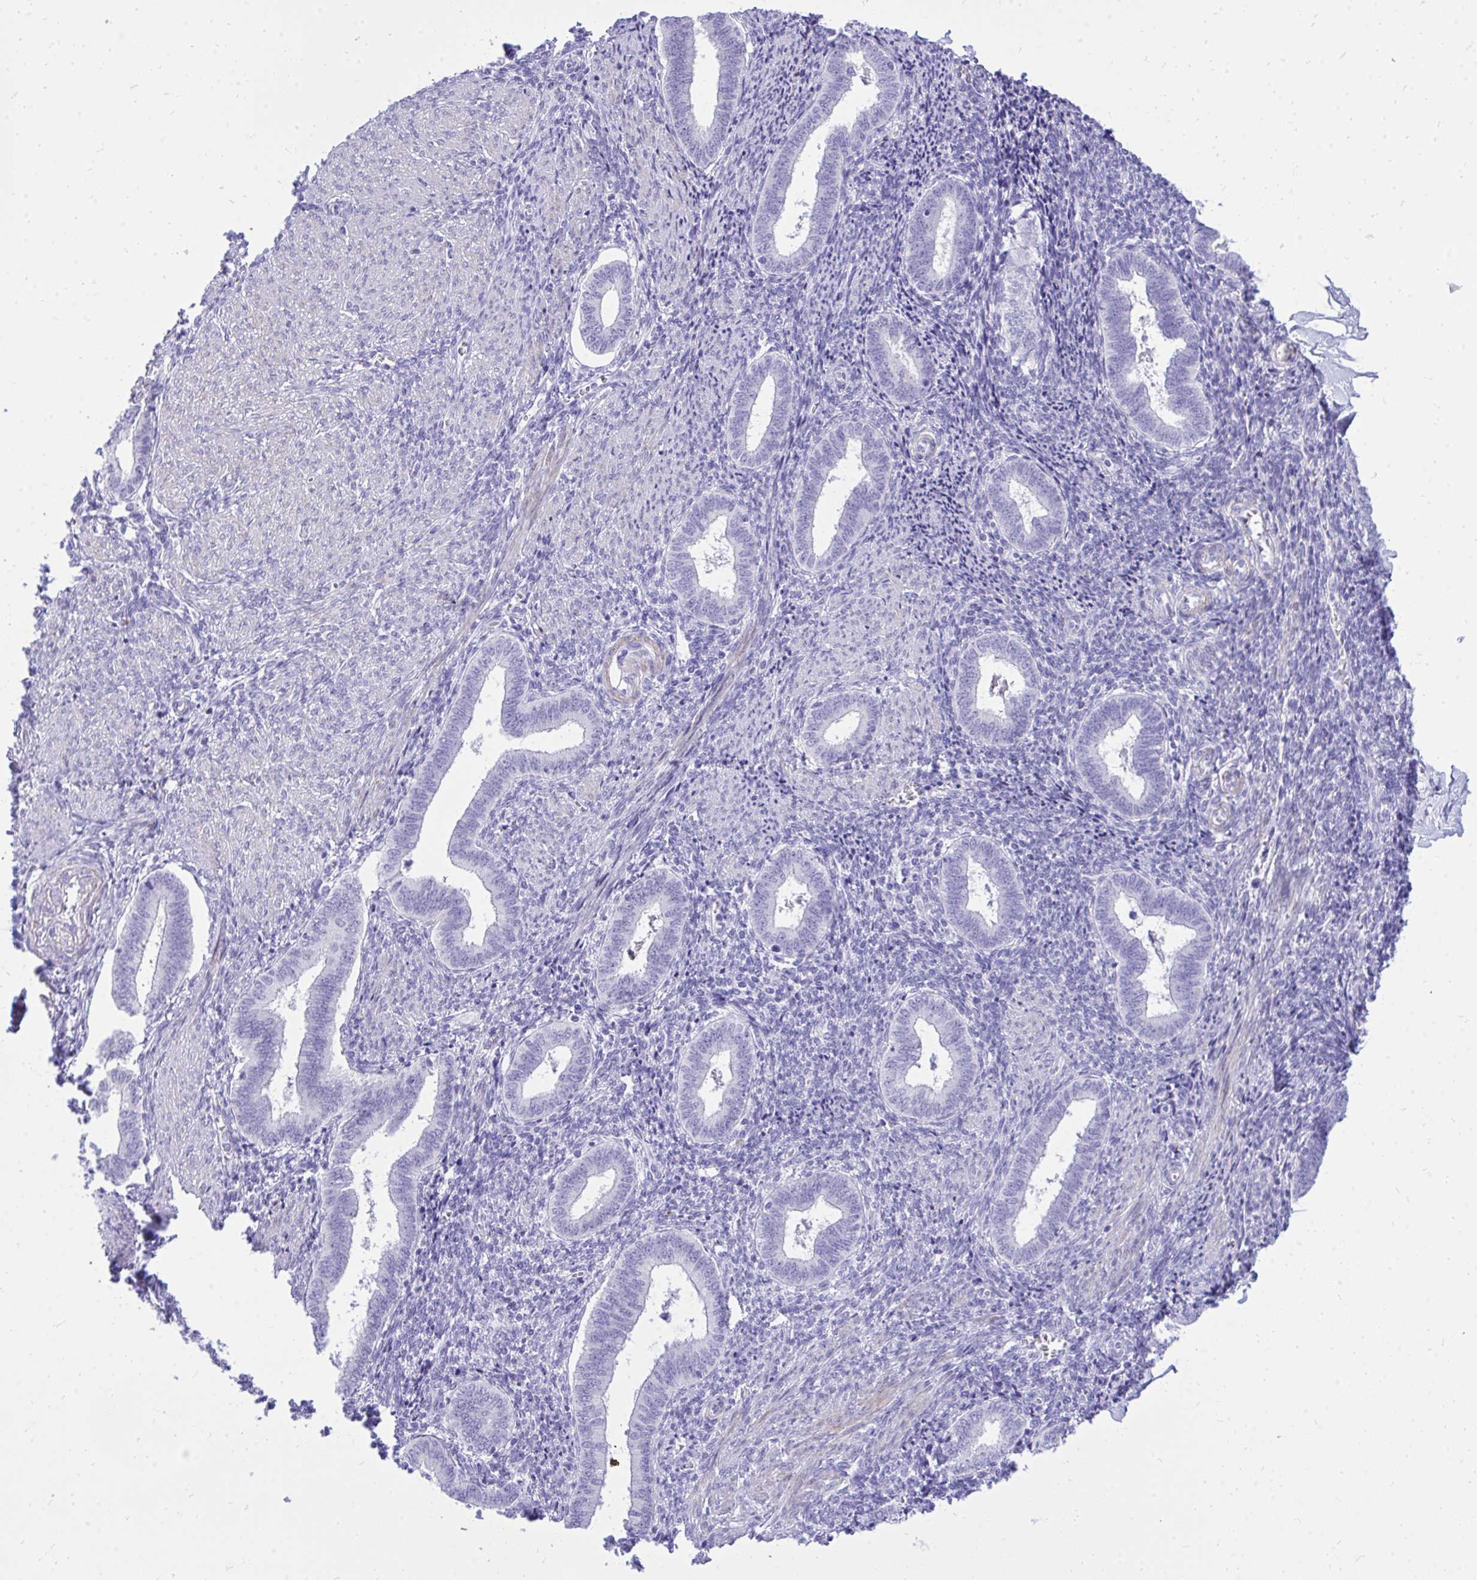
{"staining": {"intensity": "negative", "quantity": "none", "location": "none"}, "tissue": "endometrium", "cell_type": "Cells in endometrial stroma", "image_type": "normal", "snomed": [{"axis": "morphology", "description": "Normal tissue, NOS"}, {"axis": "topography", "description": "Endometrium"}], "caption": "IHC micrograph of unremarkable human endometrium stained for a protein (brown), which demonstrates no expression in cells in endometrial stroma. (DAB IHC, high magnification).", "gene": "ANKDD1B", "patient": {"sex": "female", "age": 42}}